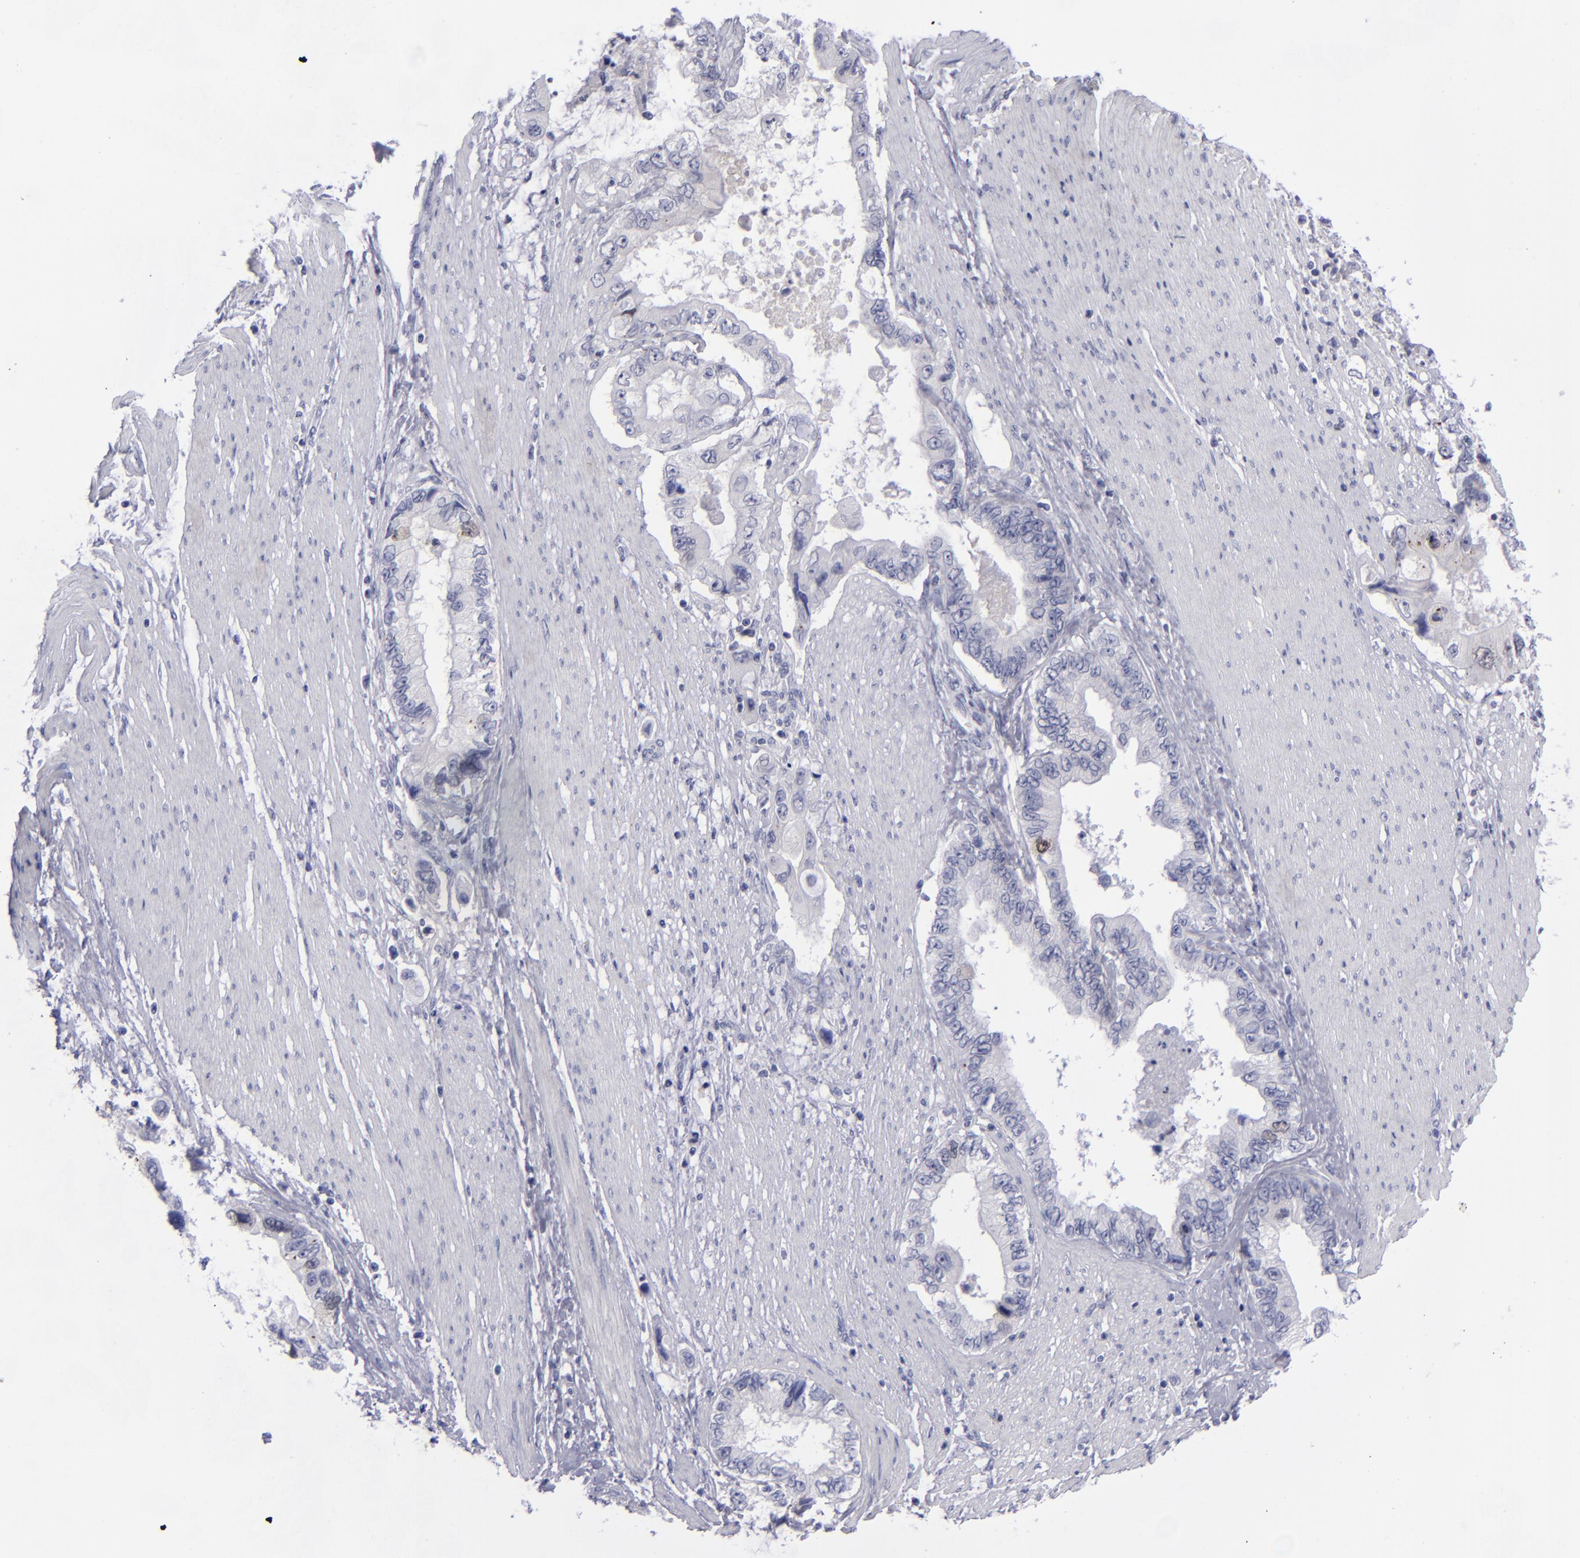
{"staining": {"intensity": "weak", "quantity": "<25%", "location": "nuclear"}, "tissue": "pancreatic cancer", "cell_type": "Tumor cells", "image_type": "cancer", "snomed": [{"axis": "morphology", "description": "Adenocarcinoma, NOS"}, {"axis": "topography", "description": "Pancreas"}, {"axis": "topography", "description": "Stomach, upper"}], "caption": "Immunohistochemical staining of adenocarcinoma (pancreatic) shows no significant expression in tumor cells.", "gene": "AURKA", "patient": {"sex": "male", "age": 77}}